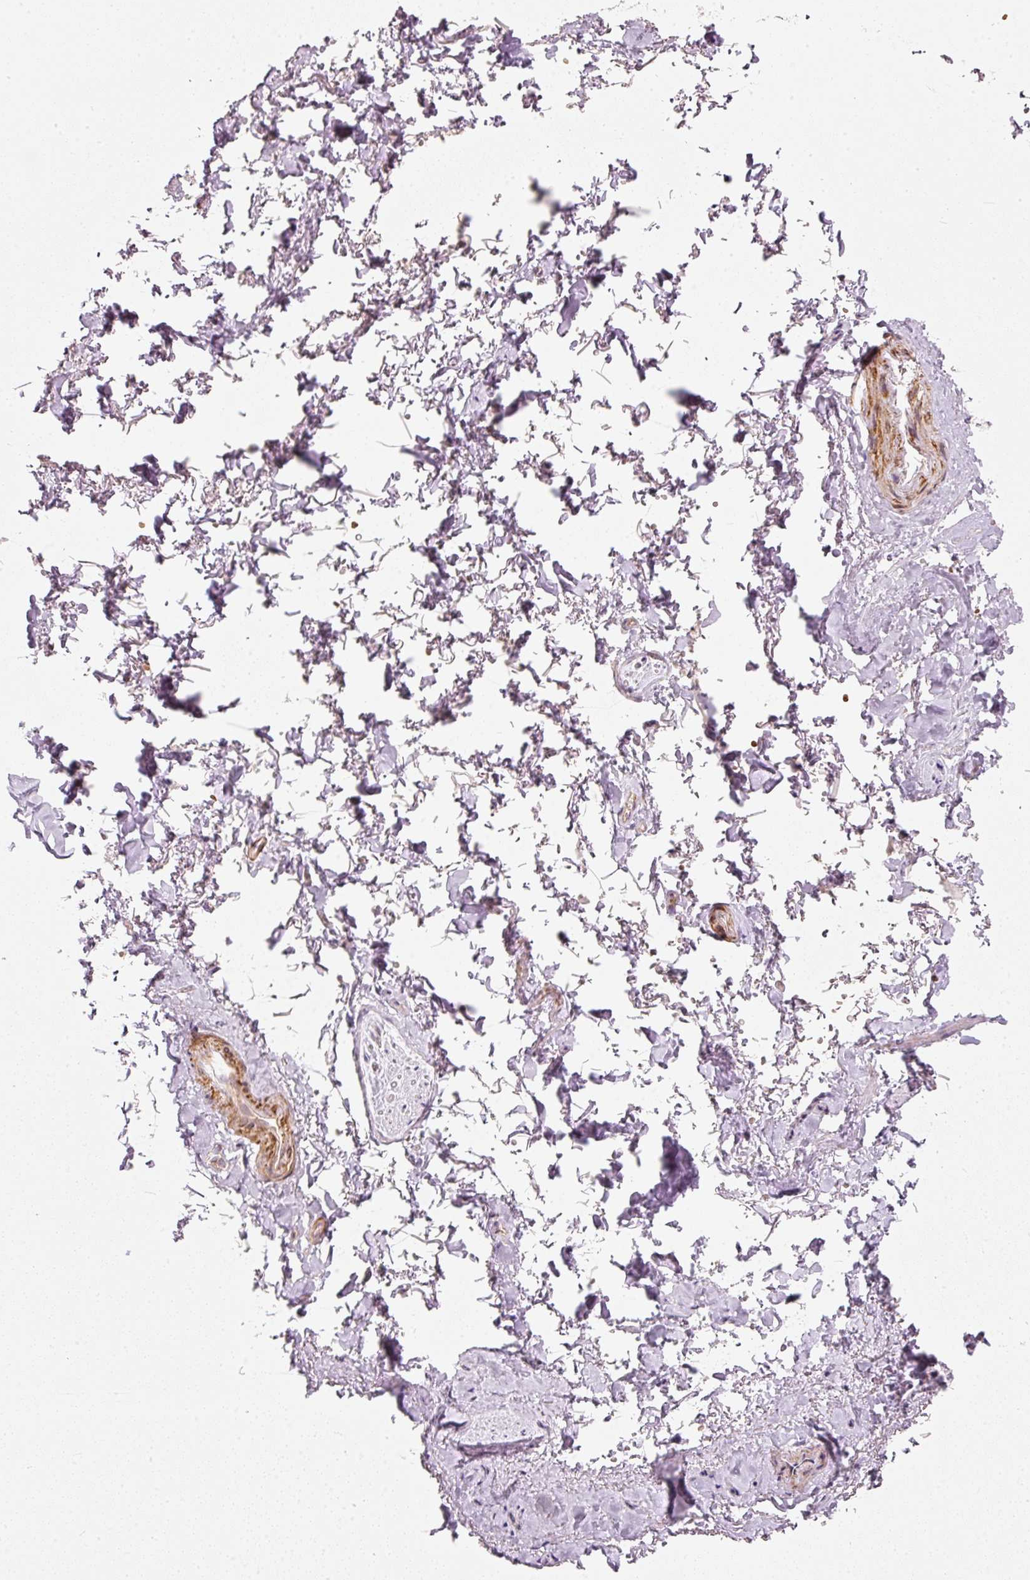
{"staining": {"intensity": "negative", "quantity": "none", "location": "none"}, "tissue": "soft tissue", "cell_type": "Chondrocytes", "image_type": "normal", "snomed": [{"axis": "morphology", "description": "Normal tissue, NOS"}, {"axis": "topography", "description": "Vulva"}, {"axis": "topography", "description": "Vagina"}, {"axis": "topography", "description": "Peripheral nerve tissue"}], "caption": "An immunohistochemistry (IHC) photomicrograph of unremarkable soft tissue is shown. There is no staining in chondrocytes of soft tissue. (Brightfield microscopy of DAB (3,3'-diaminobenzidine) immunohistochemistry at high magnification).", "gene": "KCNQ1", "patient": {"sex": "female", "age": 66}}